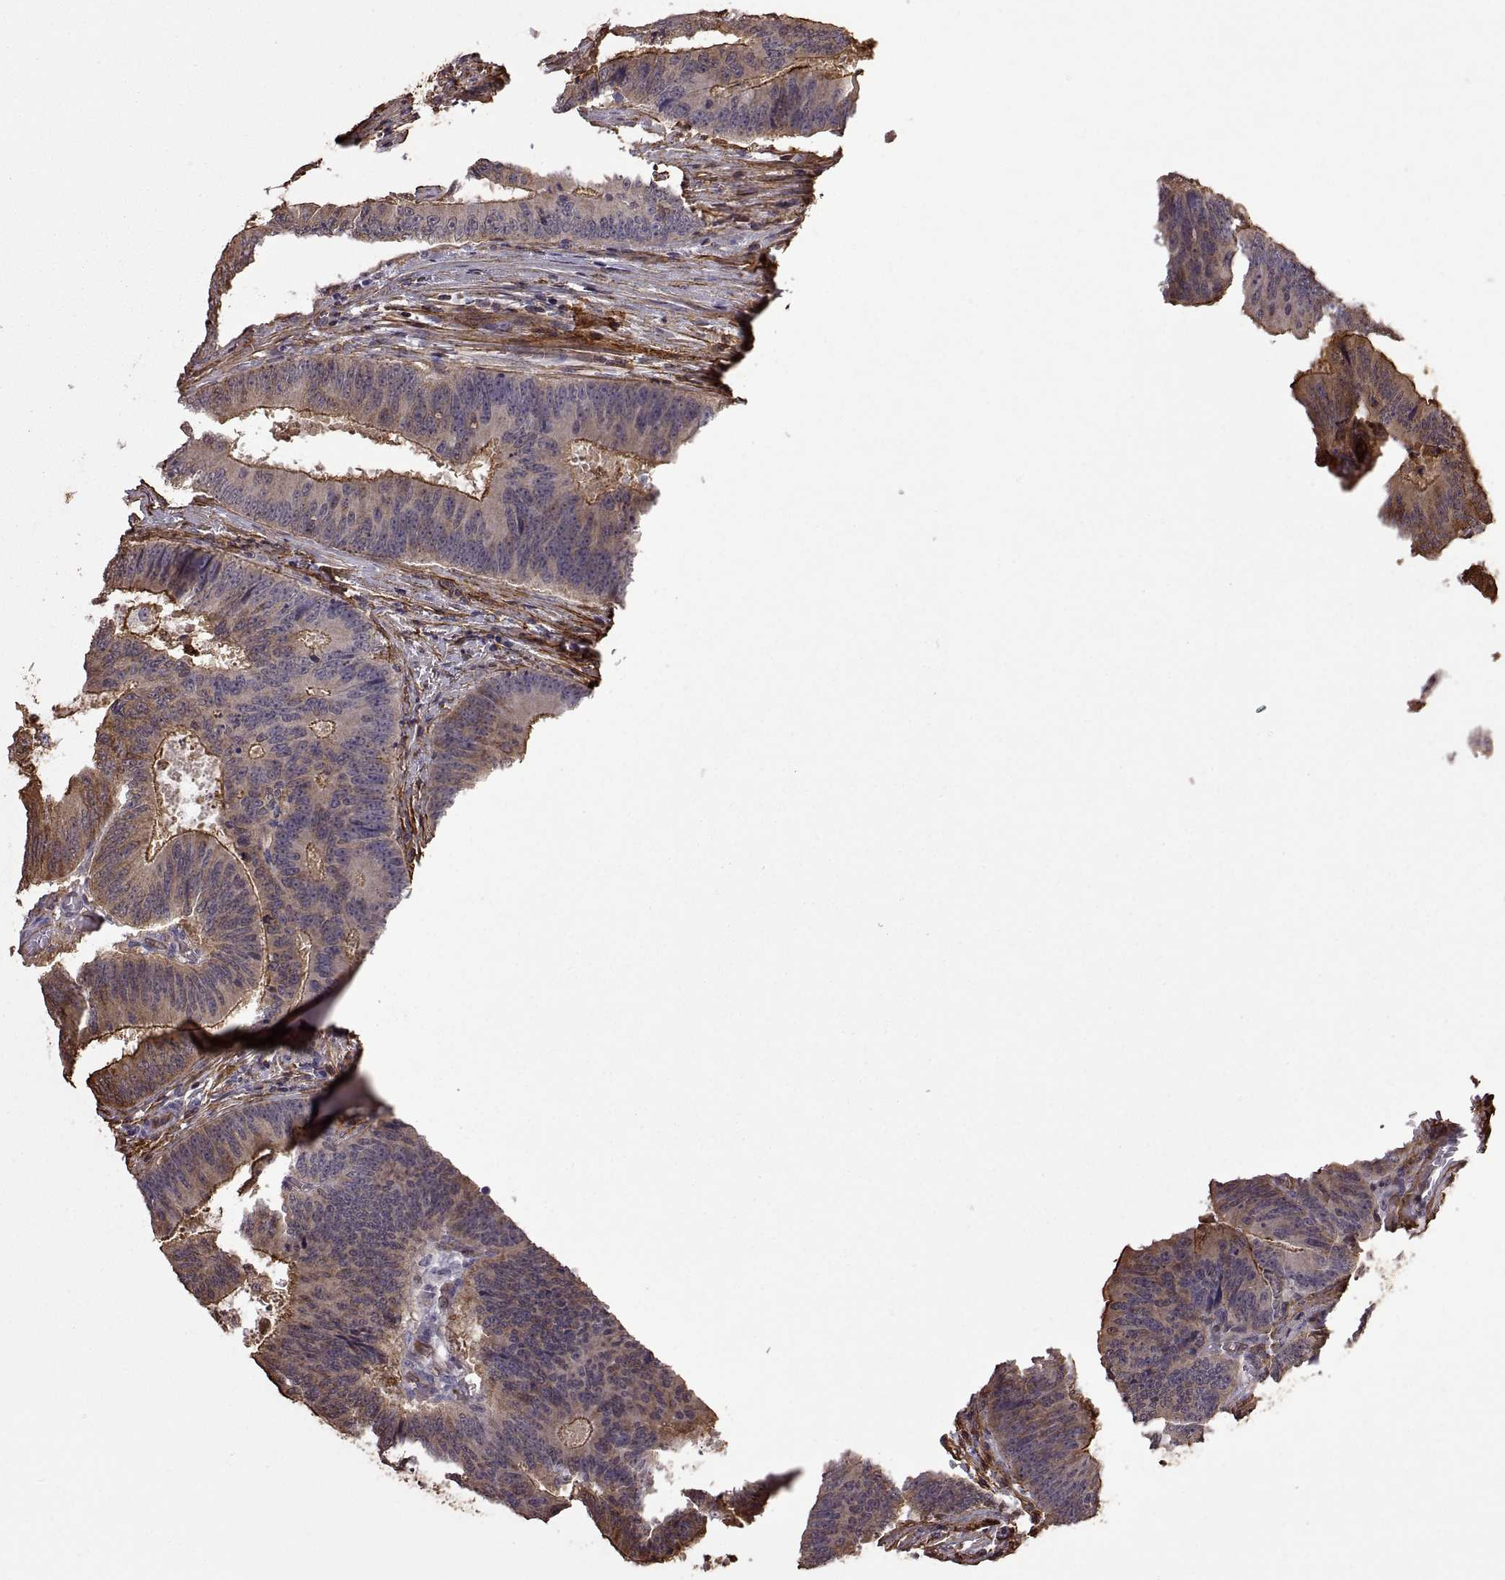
{"staining": {"intensity": "strong", "quantity": "25%-75%", "location": "cytoplasmic/membranous"}, "tissue": "colorectal cancer", "cell_type": "Tumor cells", "image_type": "cancer", "snomed": [{"axis": "morphology", "description": "Adenocarcinoma, NOS"}, {"axis": "topography", "description": "Colon"}], "caption": "IHC image of colorectal cancer stained for a protein (brown), which reveals high levels of strong cytoplasmic/membranous positivity in about 25%-75% of tumor cells.", "gene": "S100A10", "patient": {"sex": "female", "age": 82}}